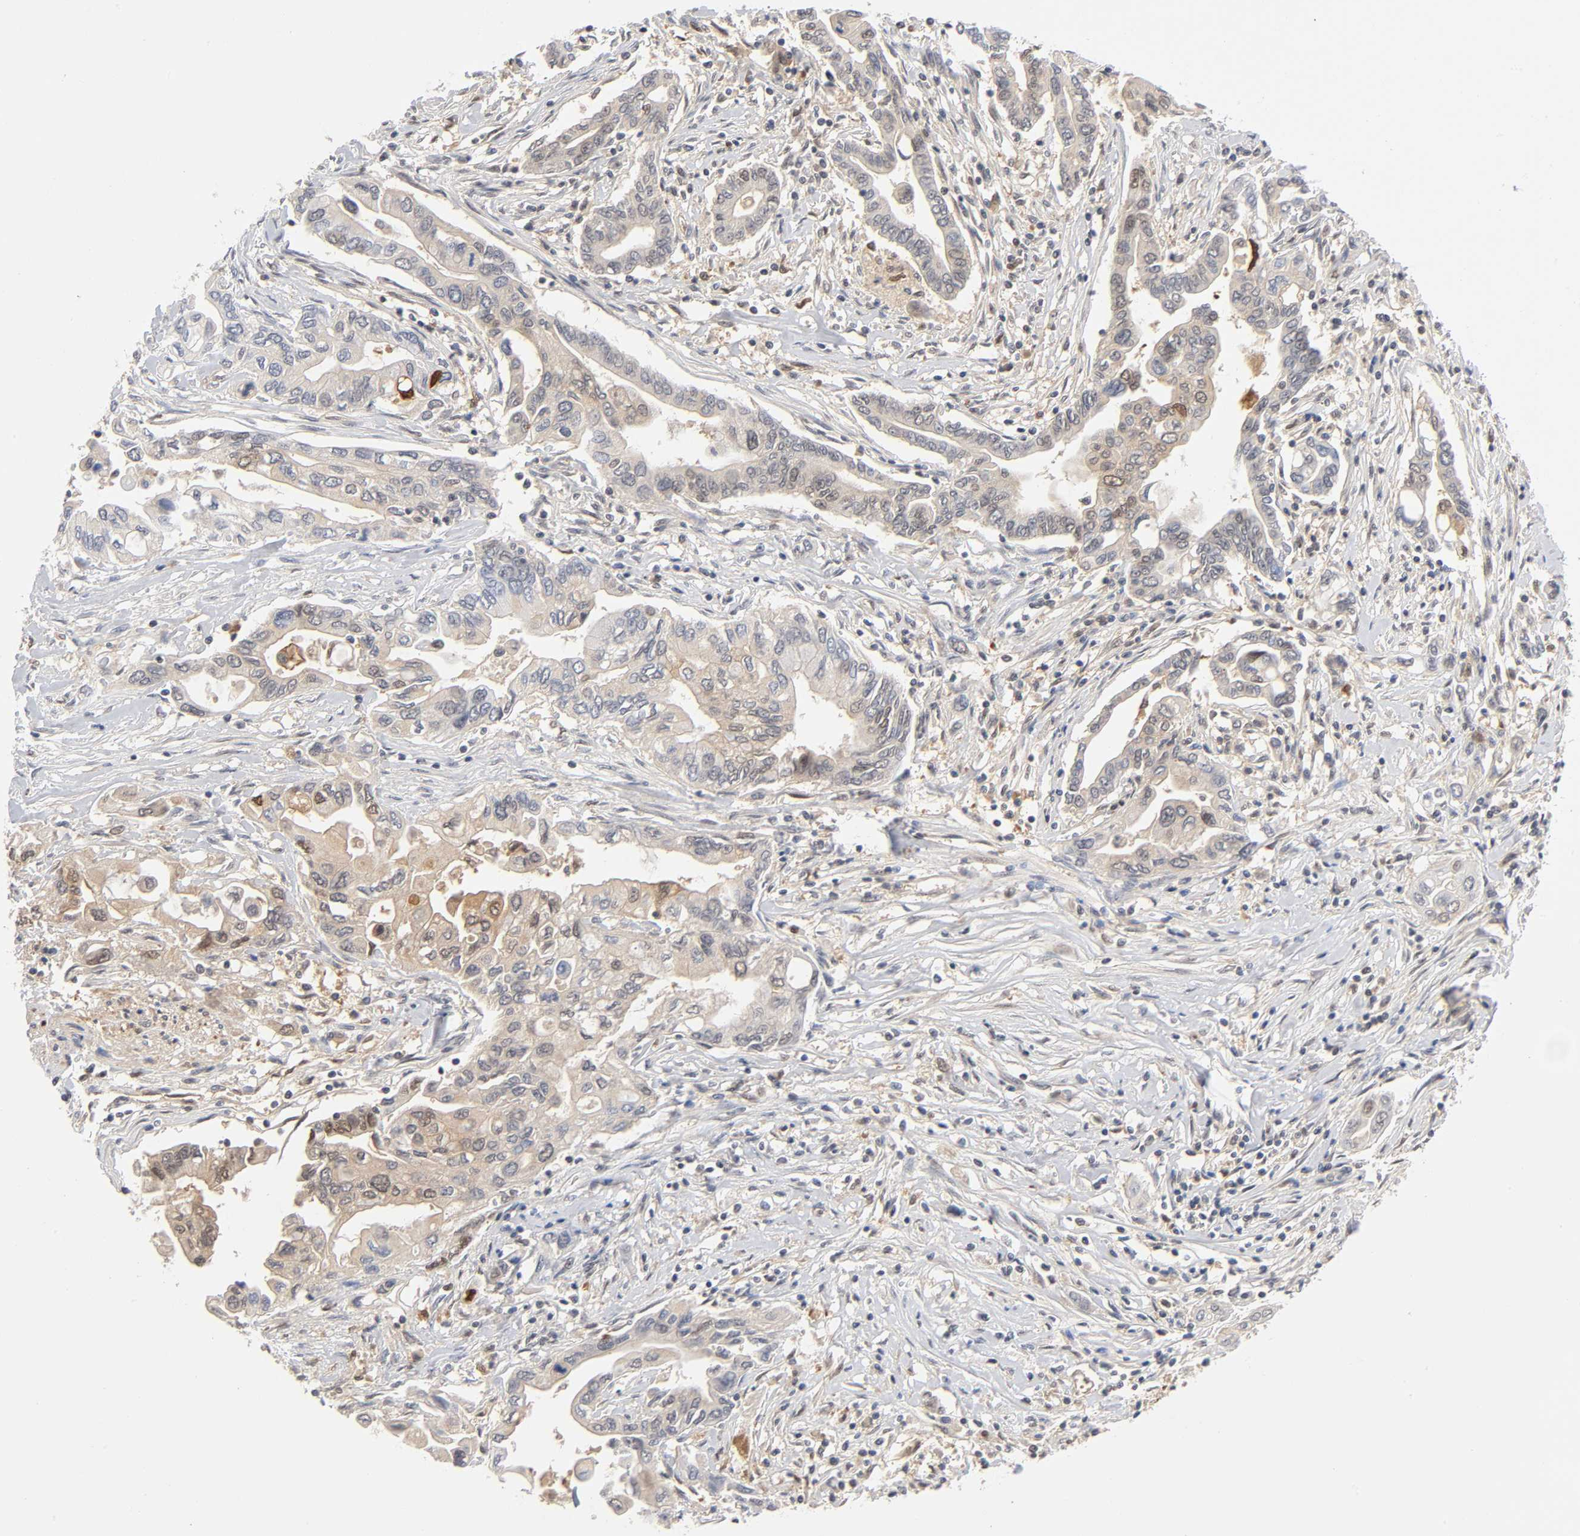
{"staining": {"intensity": "moderate", "quantity": "<25%", "location": "cytoplasmic/membranous"}, "tissue": "pancreatic cancer", "cell_type": "Tumor cells", "image_type": "cancer", "snomed": [{"axis": "morphology", "description": "Adenocarcinoma, NOS"}, {"axis": "topography", "description": "Pancreas"}], "caption": "This photomicrograph demonstrates immunohistochemistry (IHC) staining of pancreatic adenocarcinoma, with low moderate cytoplasmic/membranous expression in about <25% of tumor cells.", "gene": "DFFB", "patient": {"sex": "female", "age": 57}}